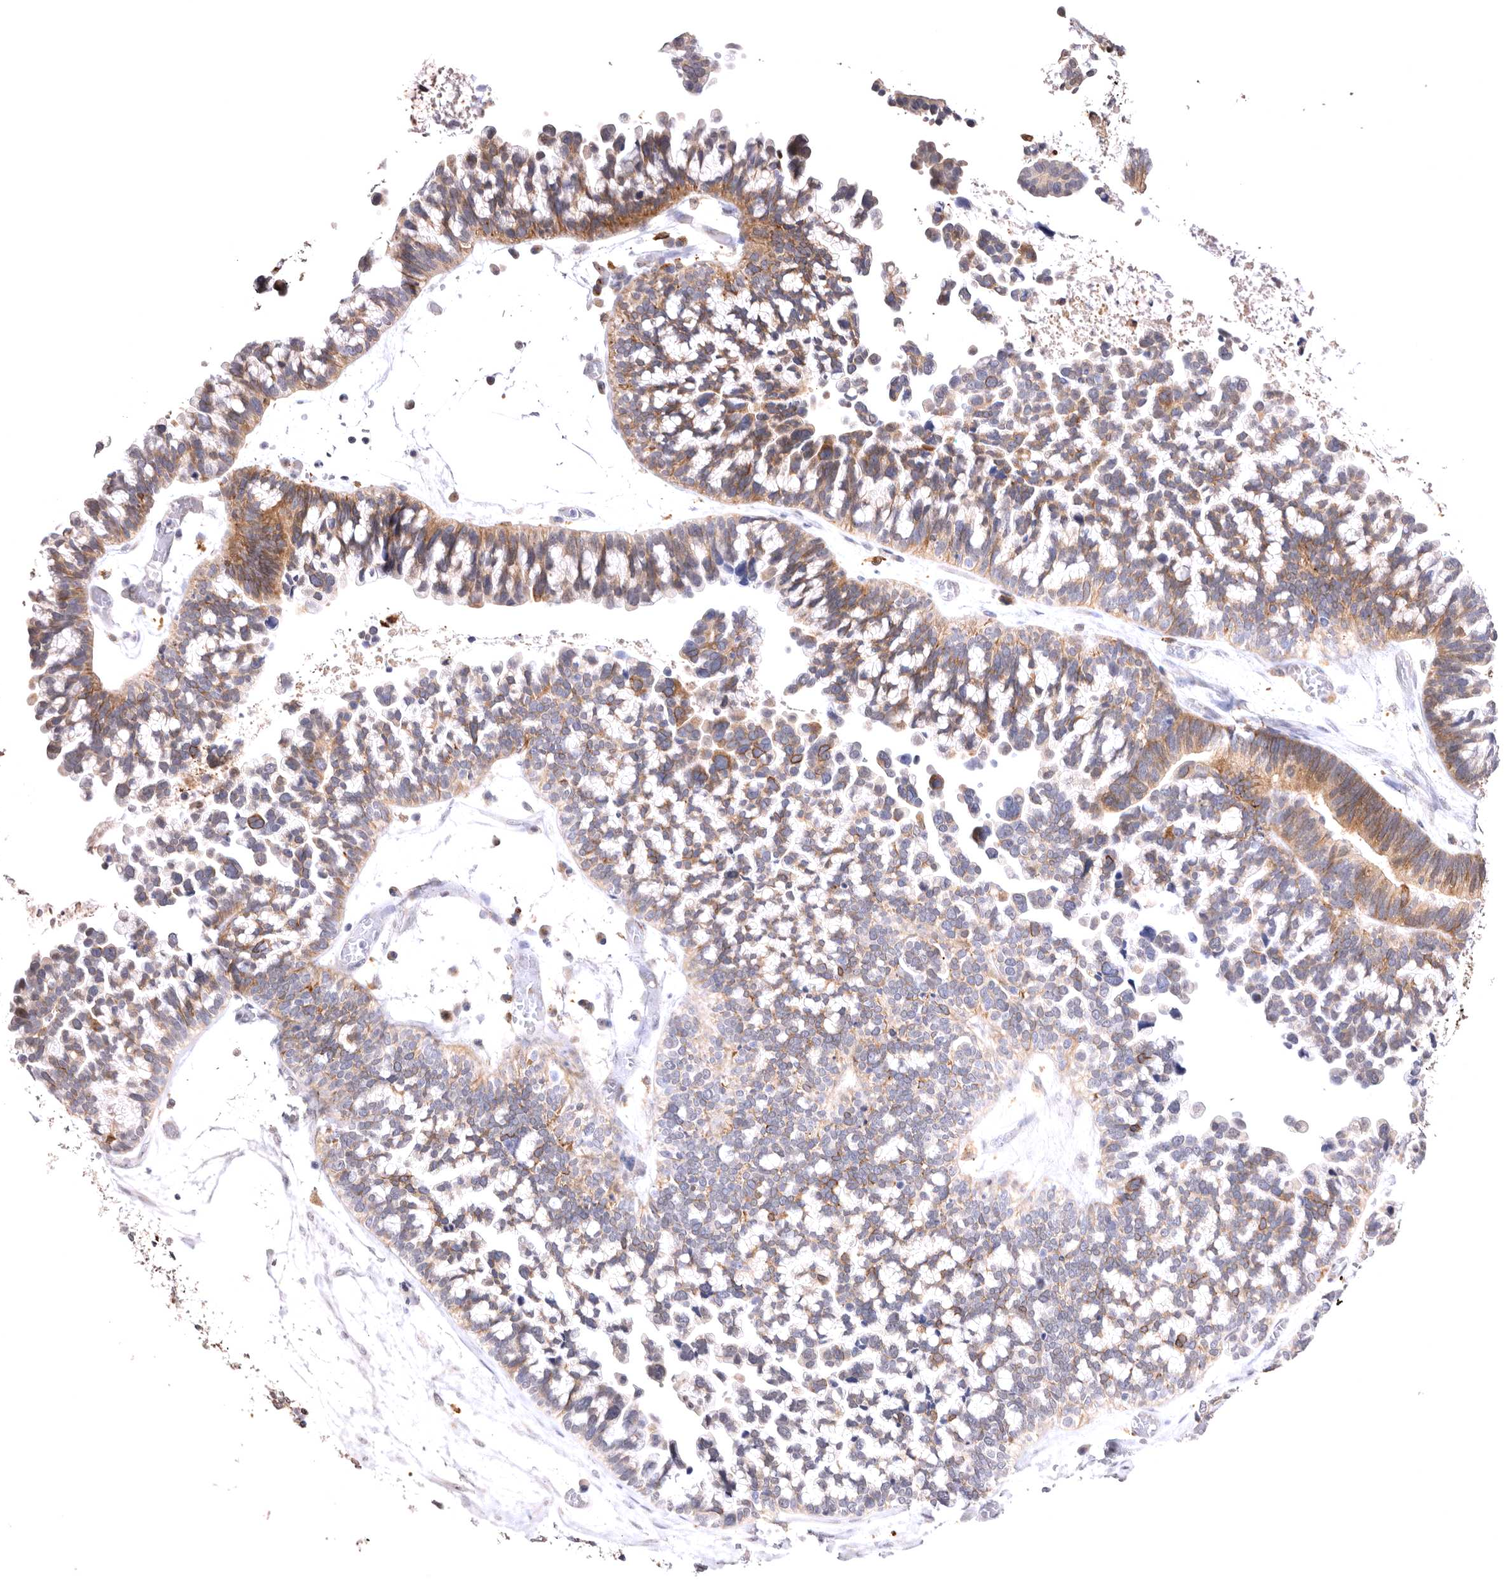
{"staining": {"intensity": "moderate", "quantity": "25%-75%", "location": "cytoplasmic/membranous"}, "tissue": "ovarian cancer", "cell_type": "Tumor cells", "image_type": "cancer", "snomed": [{"axis": "morphology", "description": "Cystadenocarcinoma, serous, NOS"}, {"axis": "topography", "description": "Ovary"}], "caption": "A medium amount of moderate cytoplasmic/membranous staining is identified in about 25%-75% of tumor cells in ovarian cancer tissue.", "gene": "VPS45", "patient": {"sex": "female", "age": 56}}